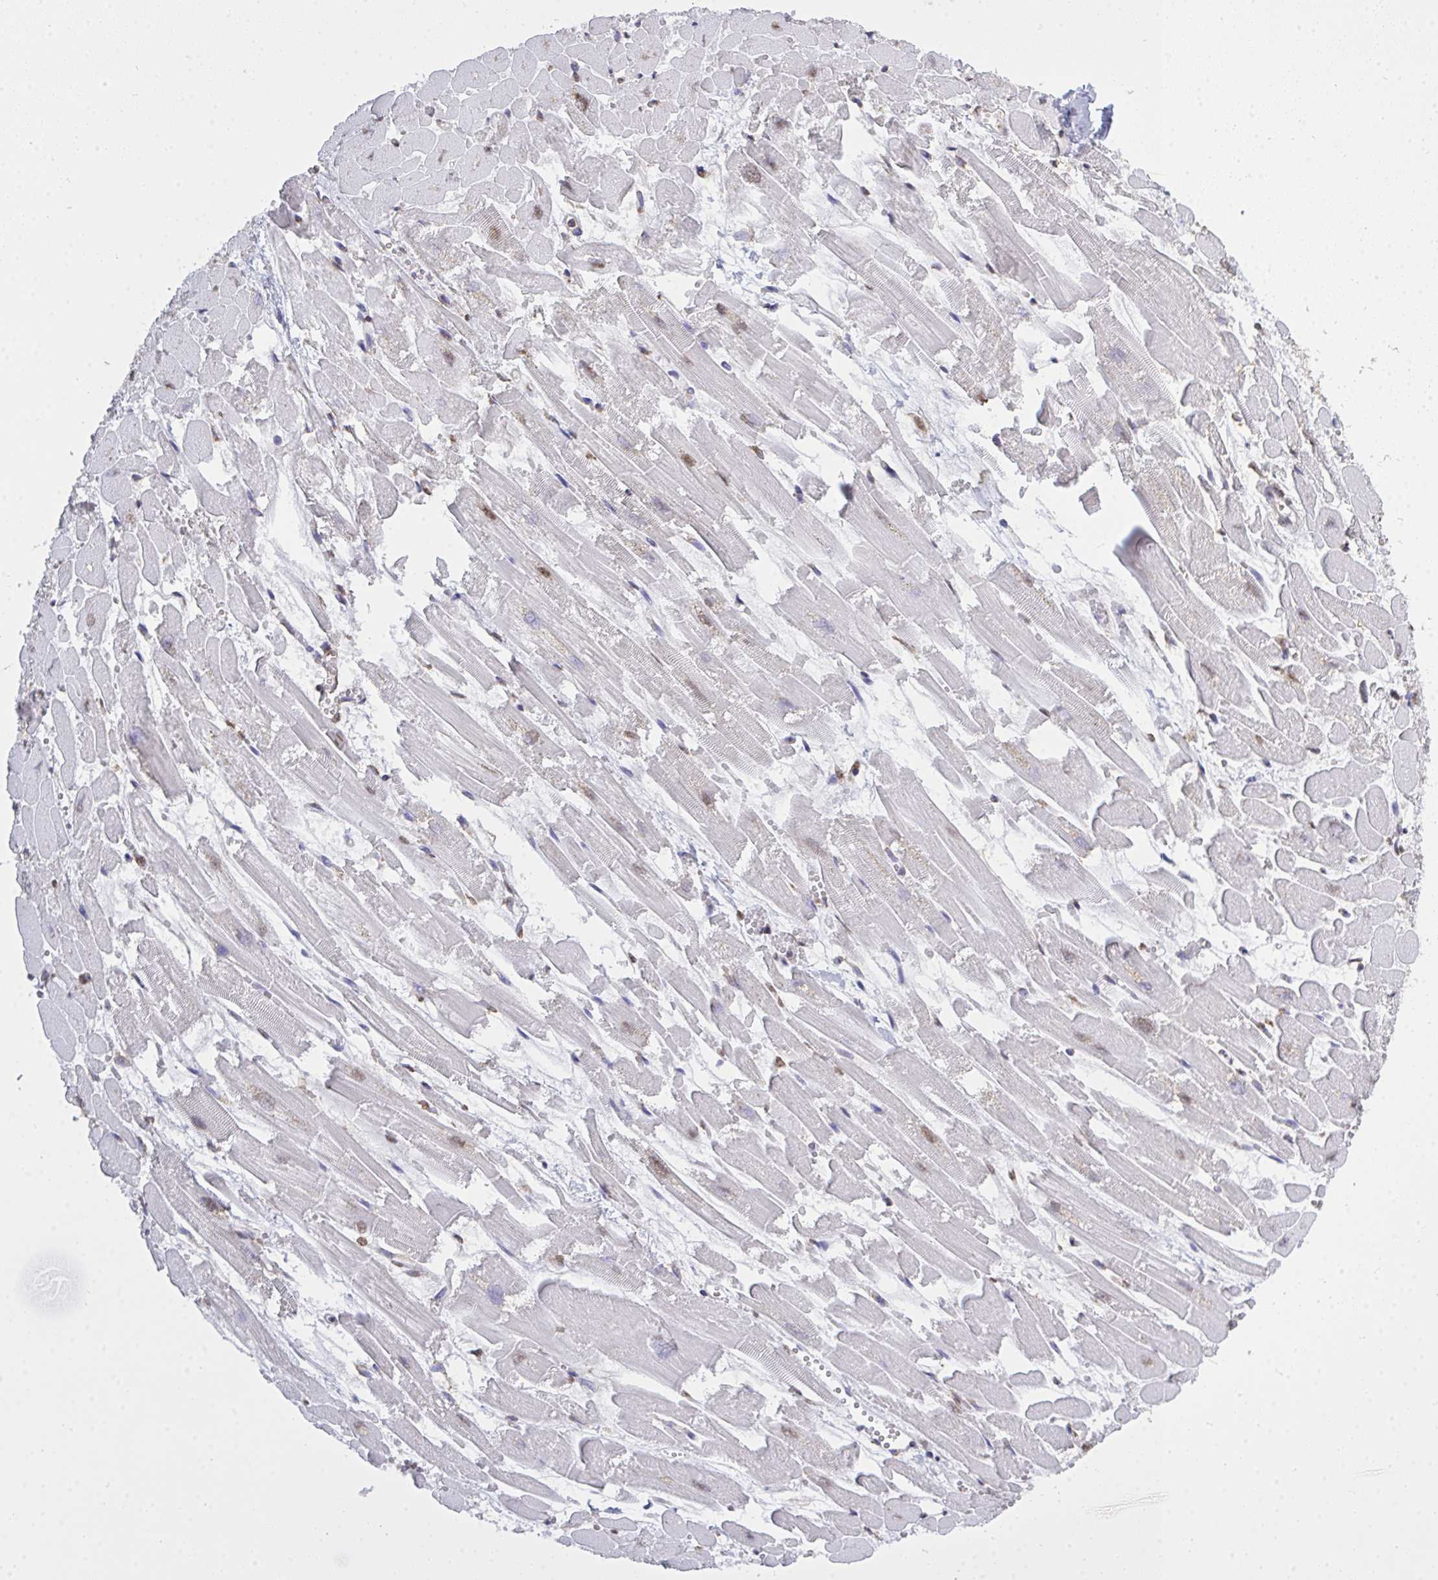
{"staining": {"intensity": "weak", "quantity": "25%-75%", "location": "nuclear"}, "tissue": "heart muscle", "cell_type": "Cardiomyocytes", "image_type": "normal", "snomed": [{"axis": "morphology", "description": "Normal tissue, NOS"}, {"axis": "topography", "description": "Heart"}], "caption": "Cardiomyocytes show low levels of weak nuclear positivity in about 25%-75% of cells in unremarkable human heart muscle.", "gene": "SEMA6B", "patient": {"sex": "female", "age": 52}}